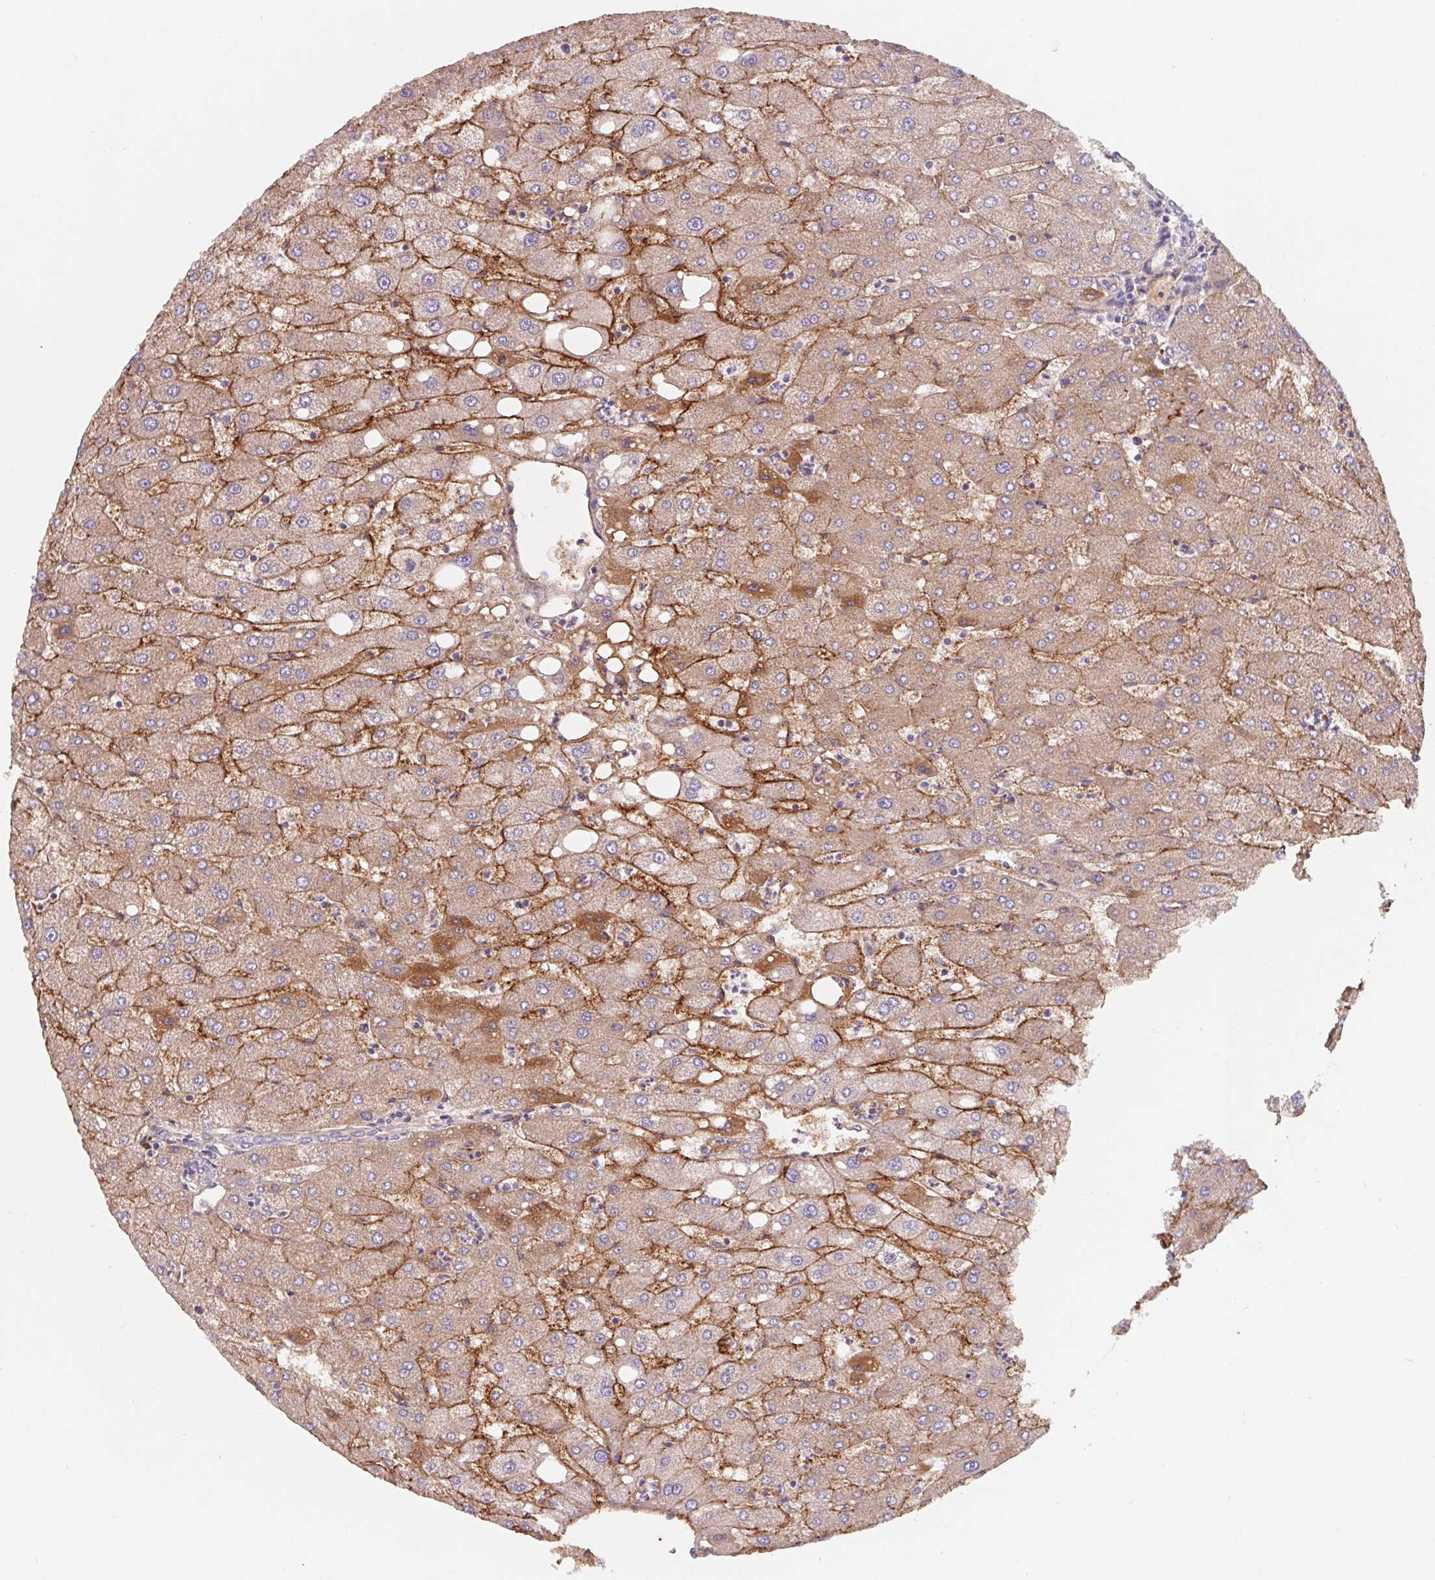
{"staining": {"intensity": "negative", "quantity": "none", "location": "none"}, "tissue": "liver", "cell_type": "Cholangiocytes", "image_type": "normal", "snomed": [{"axis": "morphology", "description": "Normal tissue, NOS"}, {"axis": "topography", "description": "Liver"}], "caption": "Liver stained for a protein using IHC reveals no positivity cholangiocytes.", "gene": "LPA", "patient": {"sex": "male", "age": 67}}